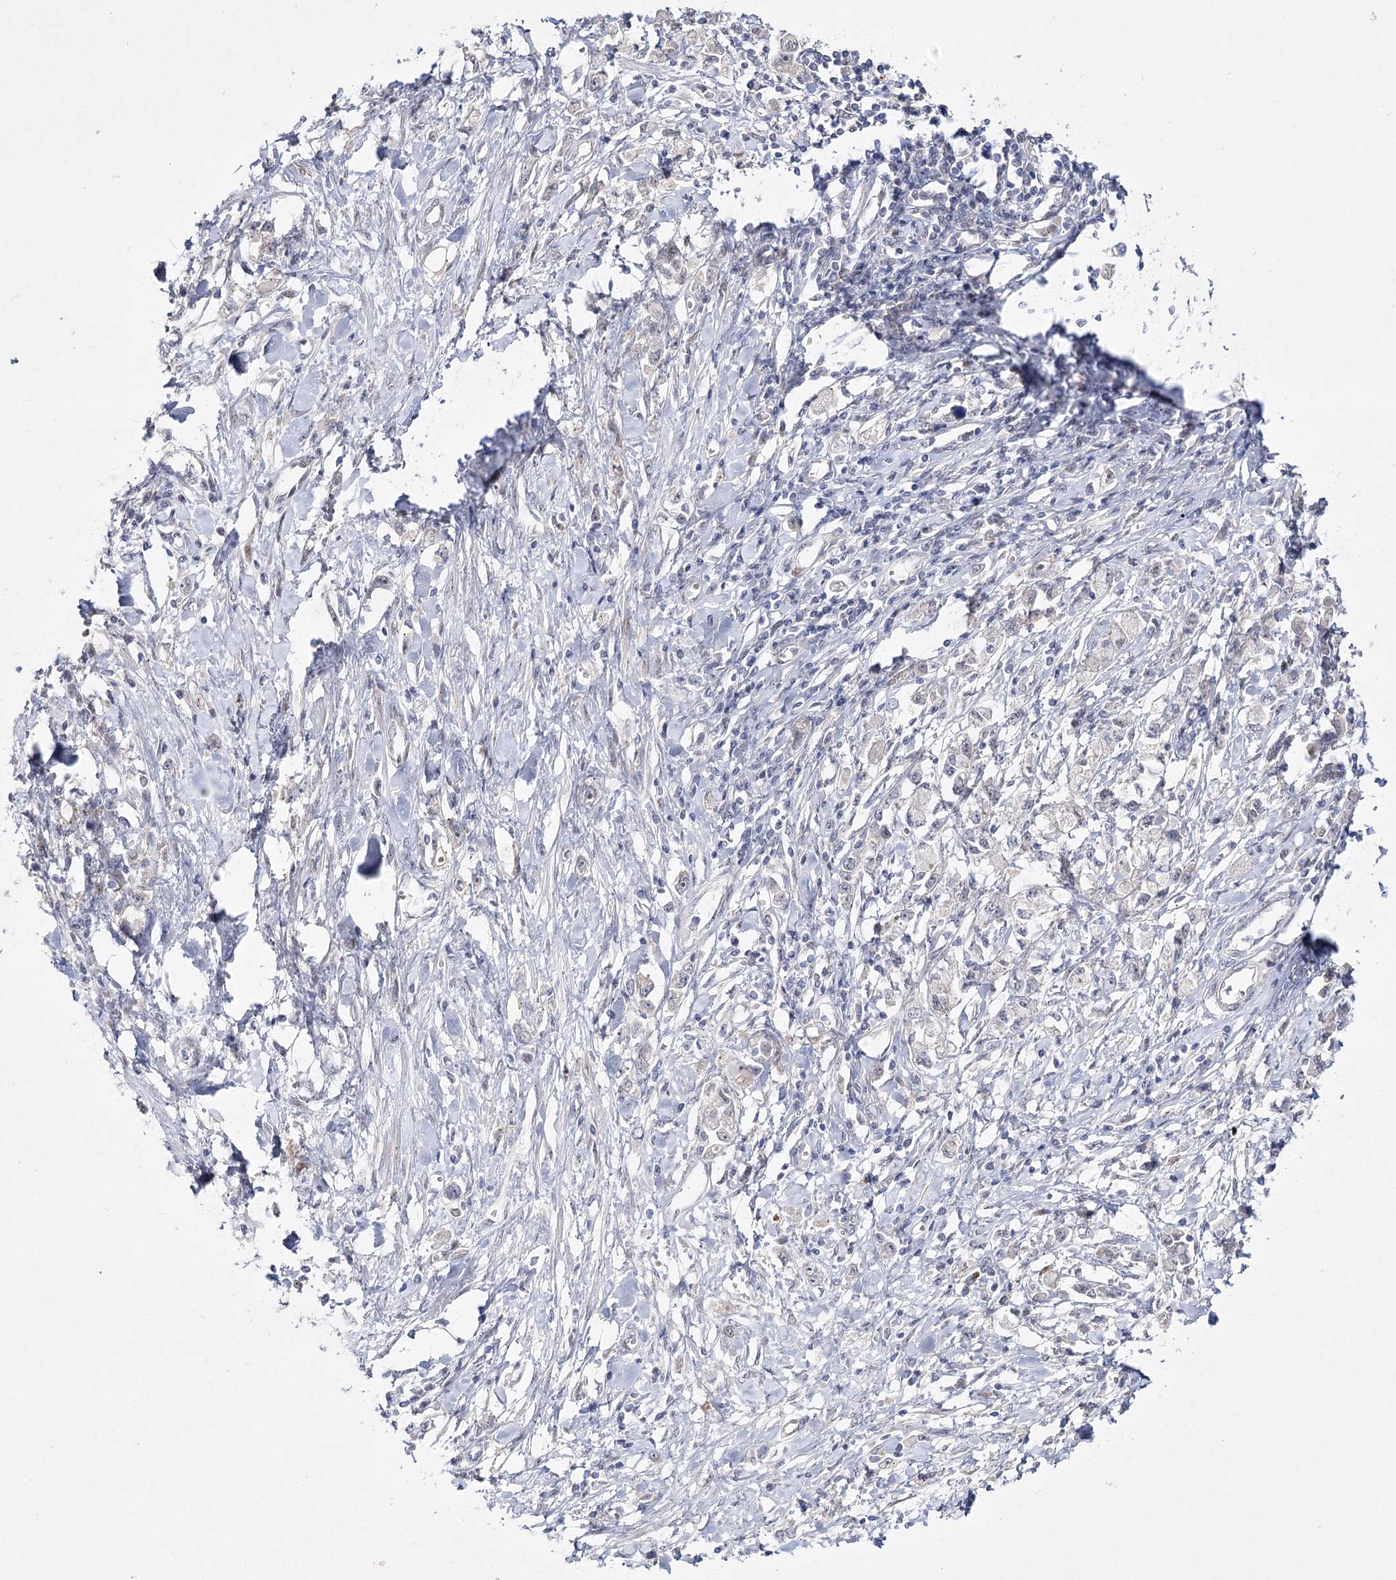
{"staining": {"intensity": "negative", "quantity": "none", "location": "none"}, "tissue": "stomach cancer", "cell_type": "Tumor cells", "image_type": "cancer", "snomed": [{"axis": "morphology", "description": "Adenocarcinoma, NOS"}, {"axis": "topography", "description": "Stomach"}], "caption": "A photomicrograph of human stomach cancer (adenocarcinoma) is negative for staining in tumor cells. Brightfield microscopy of immunohistochemistry stained with DAB (brown) and hematoxylin (blue), captured at high magnification.", "gene": "ARHGAP32", "patient": {"sex": "female", "age": 76}}